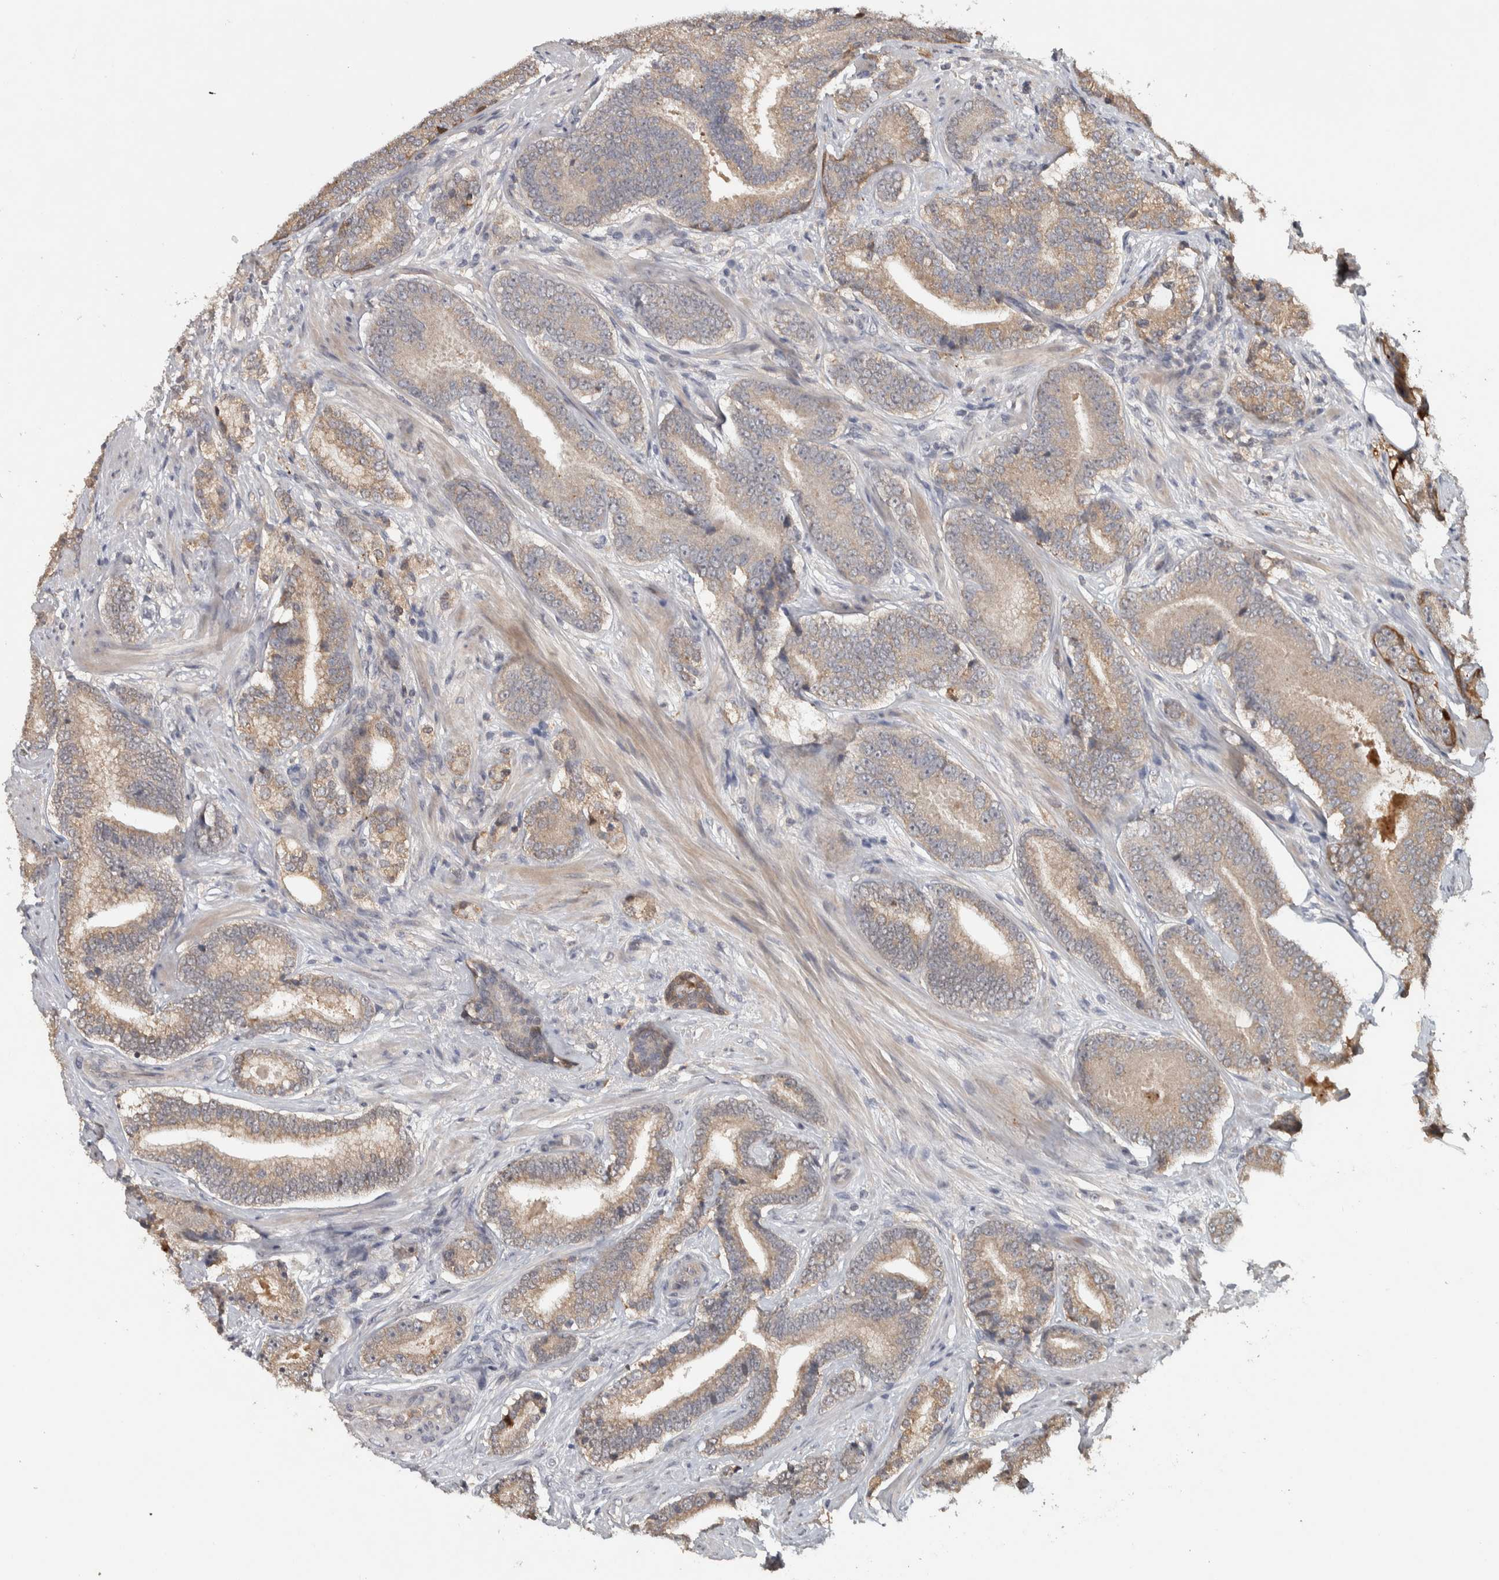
{"staining": {"intensity": "weak", "quantity": "25%-75%", "location": "cytoplasmic/membranous"}, "tissue": "prostate cancer", "cell_type": "Tumor cells", "image_type": "cancer", "snomed": [{"axis": "morphology", "description": "Adenocarcinoma, High grade"}, {"axis": "topography", "description": "Prostate"}], "caption": "Prostate cancer stained with DAB (3,3'-diaminobenzidine) IHC shows low levels of weak cytoplasmic/membranous staining in approximately 25%-75% of tumor cells. (DAB IHC with brightfield microscopy, high magnification).", "gene": "EIF3H", "patient": {"sex": "male", "age": 55}}